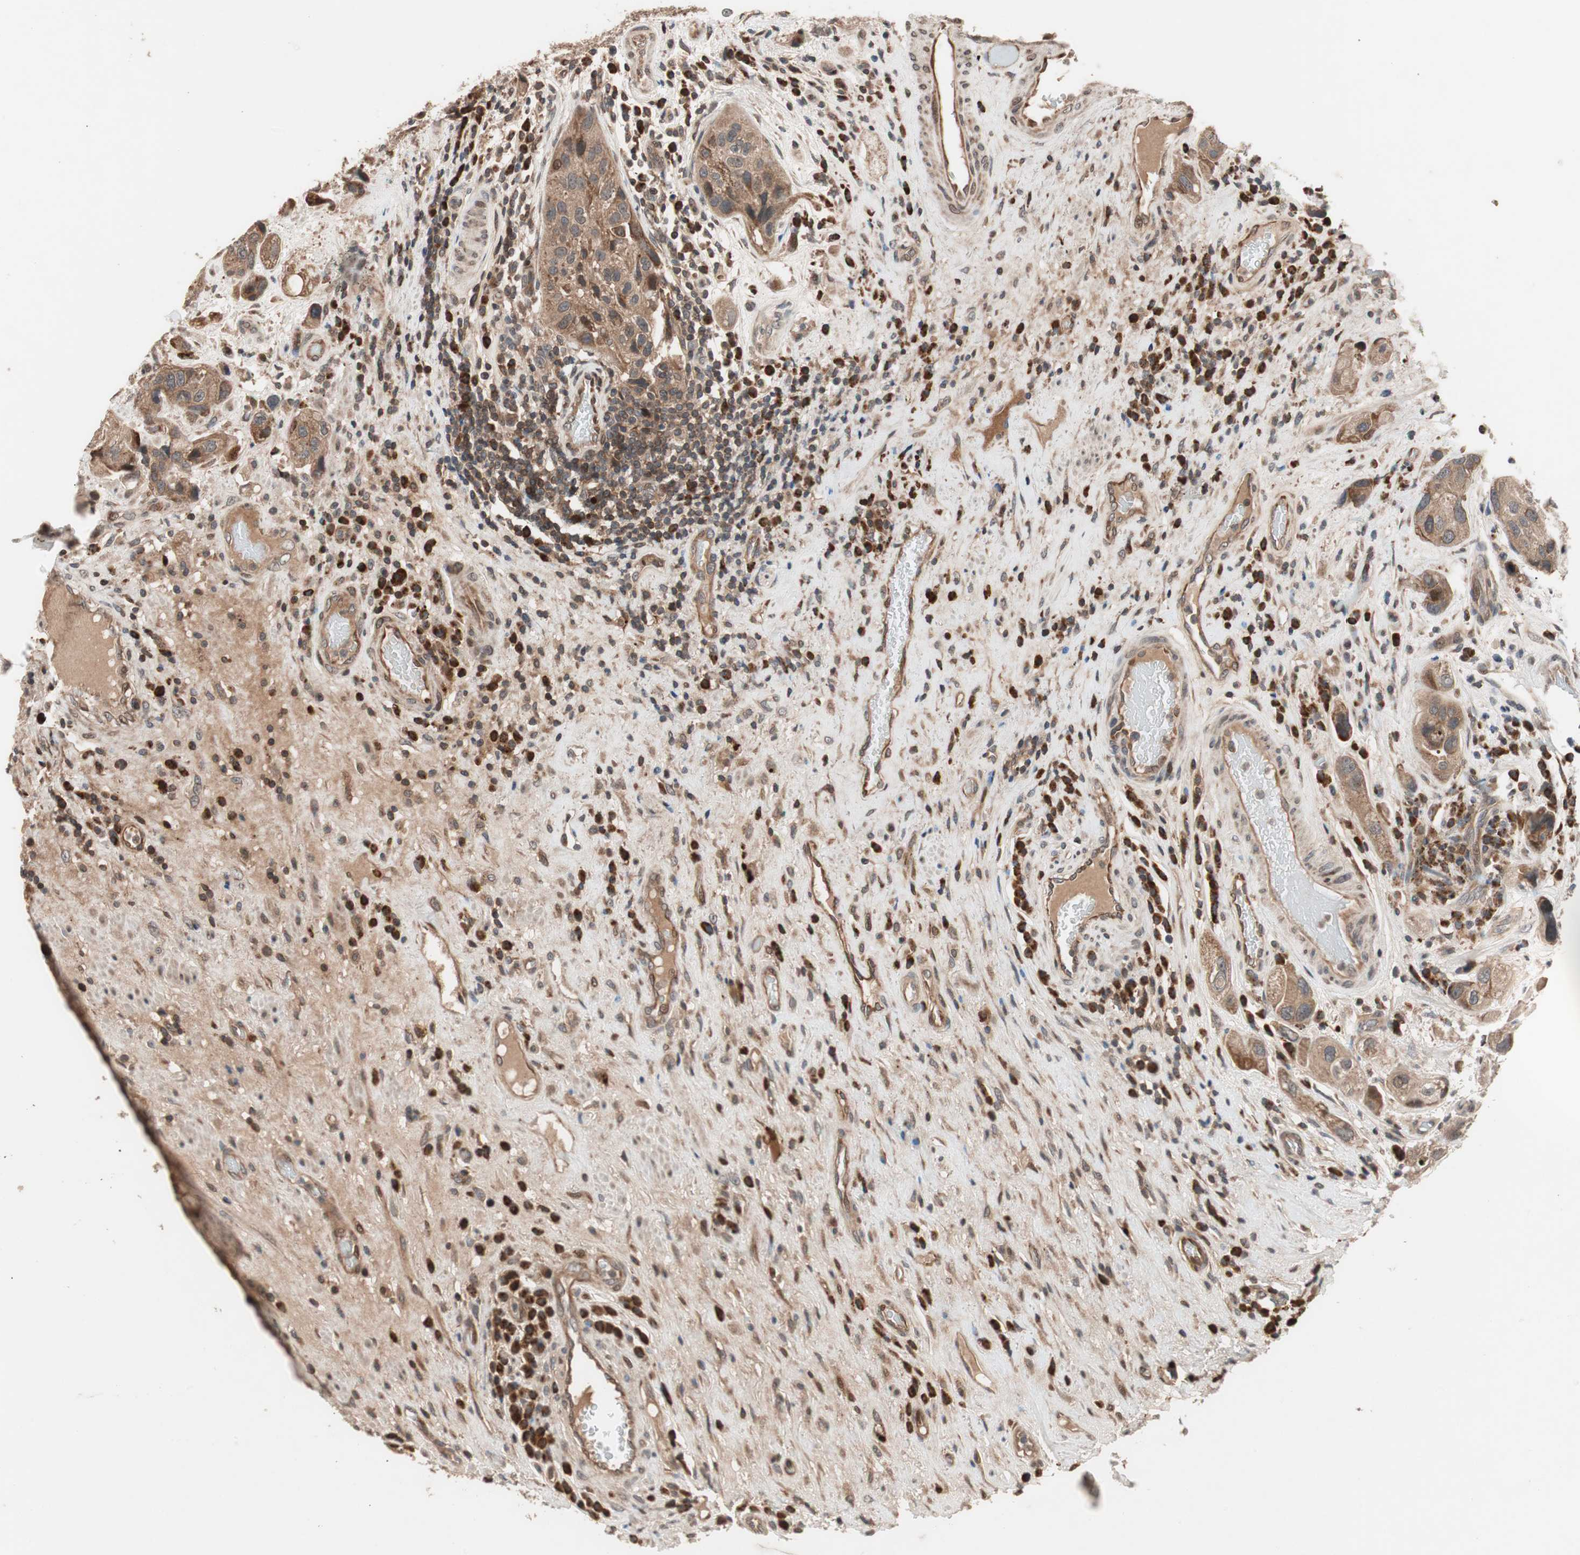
{"staining": {"intensity": "moderate", "quantity": ">75%", "location": "cytoplasmic/membranous"}, "tissue": "urothelial cancer", "cell_type": "Tumor cells", "image_type": "cancer", "snomed": [{"axis": "morphology", "description": "Urothelial carcinoma, High grade"}, {"axis": "topography", "description": "Urinary bladder"}], "caption": "Protein positivity by IHC exhibits moderate cytoplasmic/membranous expression in about >75% of tumor cells in high-grade urothelial carcinoma. The staining was performed using DAB, with brown indicating positive protein expression. Nuclei are stained blue with hematoxylin.", "gene": "NF2", "patient": {"sex": "female", "age": 64}}